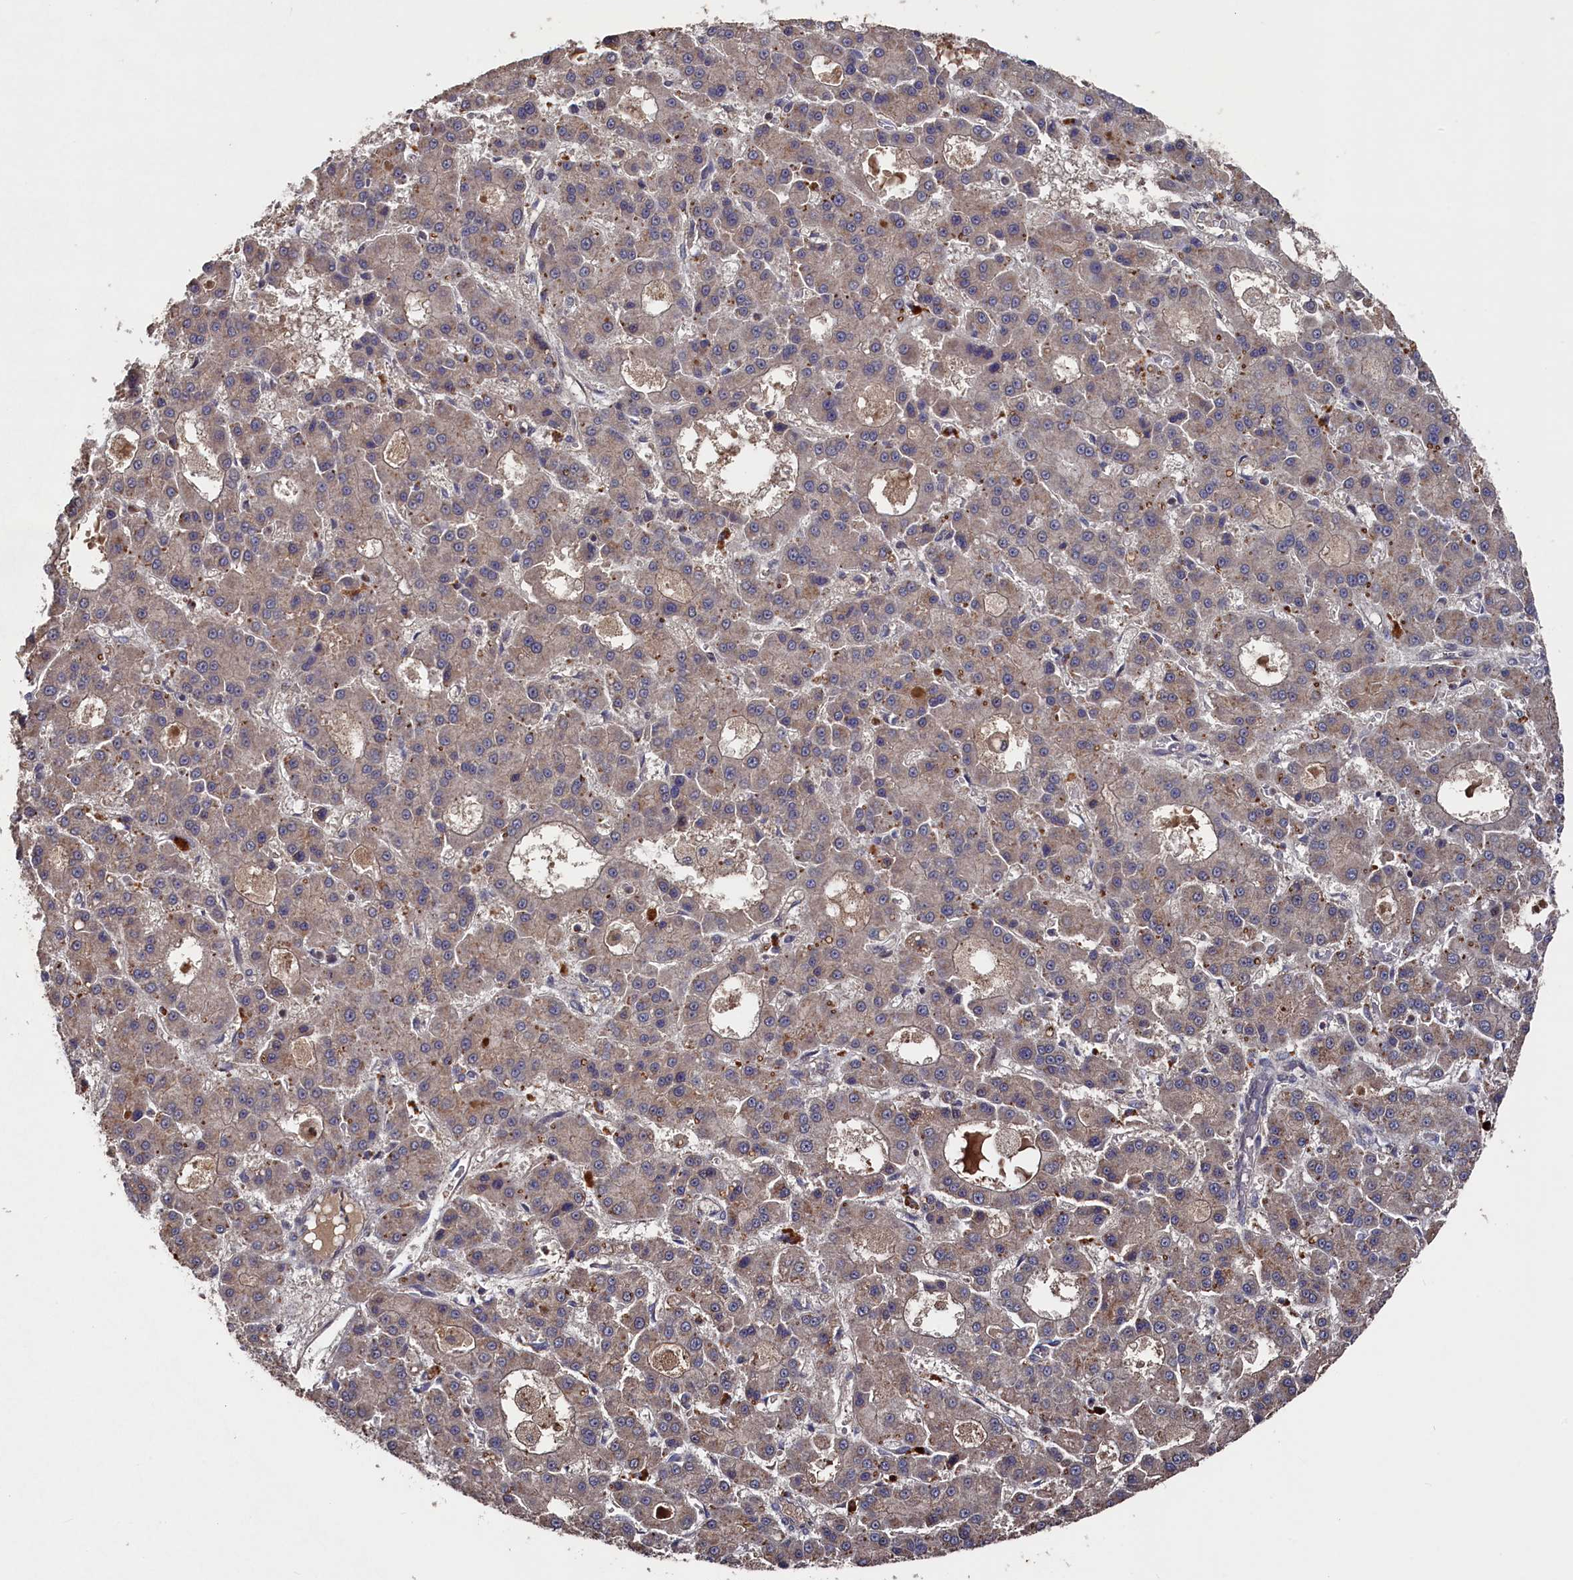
{"staining": {"intensity": "weak", "quantity": "25%-75%", "location": "cytoplasmic/membranous"}, "tissue": "liver cancer", "cell_type": "Tumor cells", "image_type": "cancer", "snomed": [{"axis": "morphology", "description": "Carcinoma, Hepatocellular, NOS"}, {"axis": "topography", "description": "Liver"}], "caption": "Brown immunohistochemical staining in human hepatocellular carcinoma (liver) demonstrates weak cytoplasmic/membranous expression in about 25%-75% of tumor cells.", "gene": "TMC5", "patient": {"sex": "male", "age": 70}}